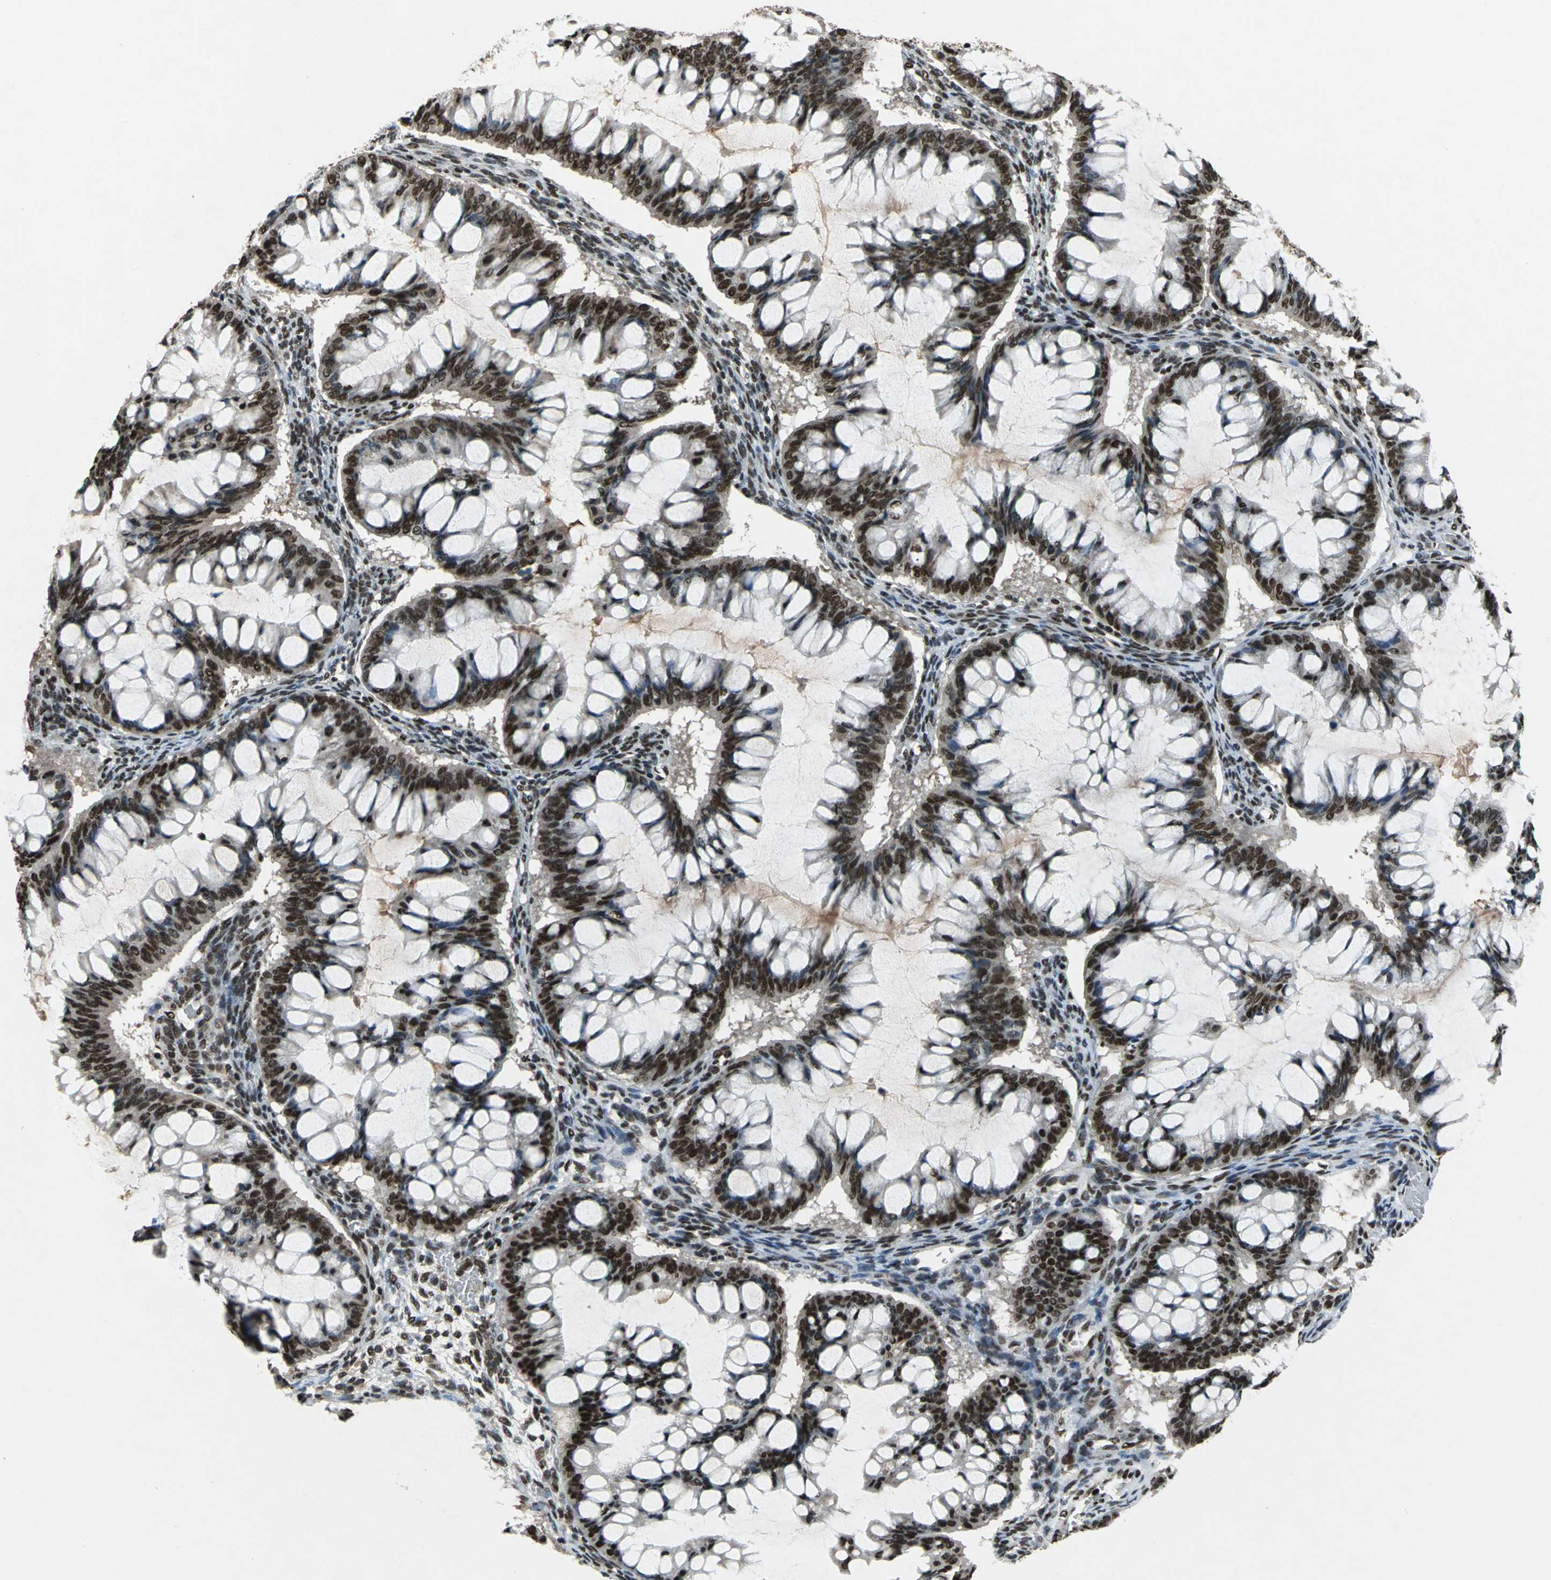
{"staining": {"intensity": "strong", "quantity": ">75%", "location": "nuclear"}, "tissue": "ovarian cancer", "cell_type": "Tumor cells", "image_type": "cancer", "snomed": [{"axis": "morphology", "description": "Cystadenocarcinoma, mucinous, NOS"}, {"axis": "topography", "description": "Ovary"}], "caption": "Protein staining of ovarian cancer (mucinous cystadenocarcinoma) tissue shows strong nuclear expression in about >75% of tumor cells.", "gene": "MTA2", "patient": {"sex": "female", "age": 73}}